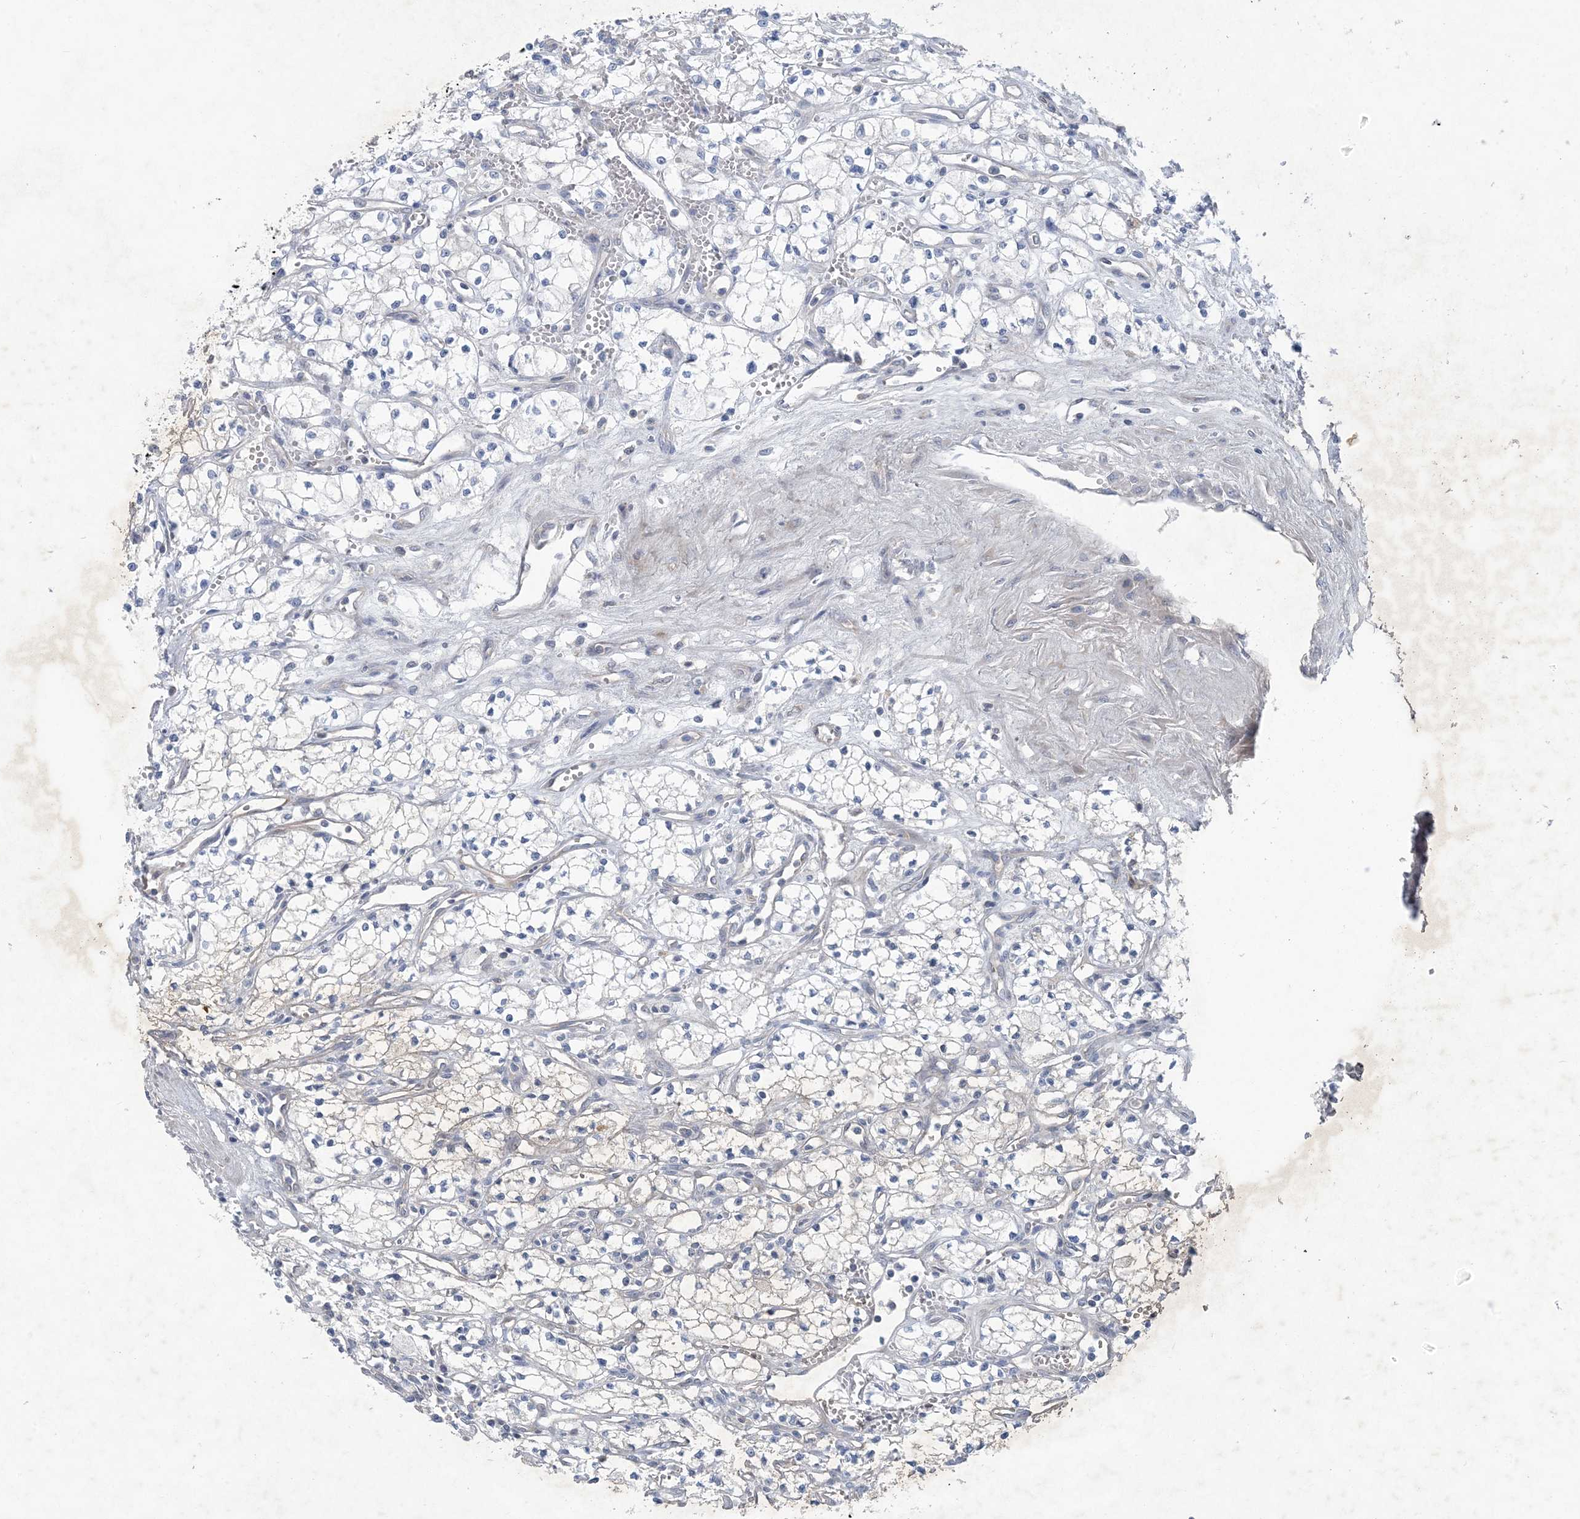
{"staining": {"intensity": "negative", "quantity": "none", "location": "none"}, "tissue": "renal cancer", "cell_type": "Tumor cells", "image_type": "cancer", "snomed": [{"axis": "morphology", "description": "Adenocarcinoma, NOS"}, {"axis": "topography", "description": "Kidney"}], "caption": "Renal cancer (adenocarcinoma) was stained to show a protein in brown. There is no significant expression in tumor cells.", "gene": "HIKESHI", "patient": {"sex": "male", "age": 59}}